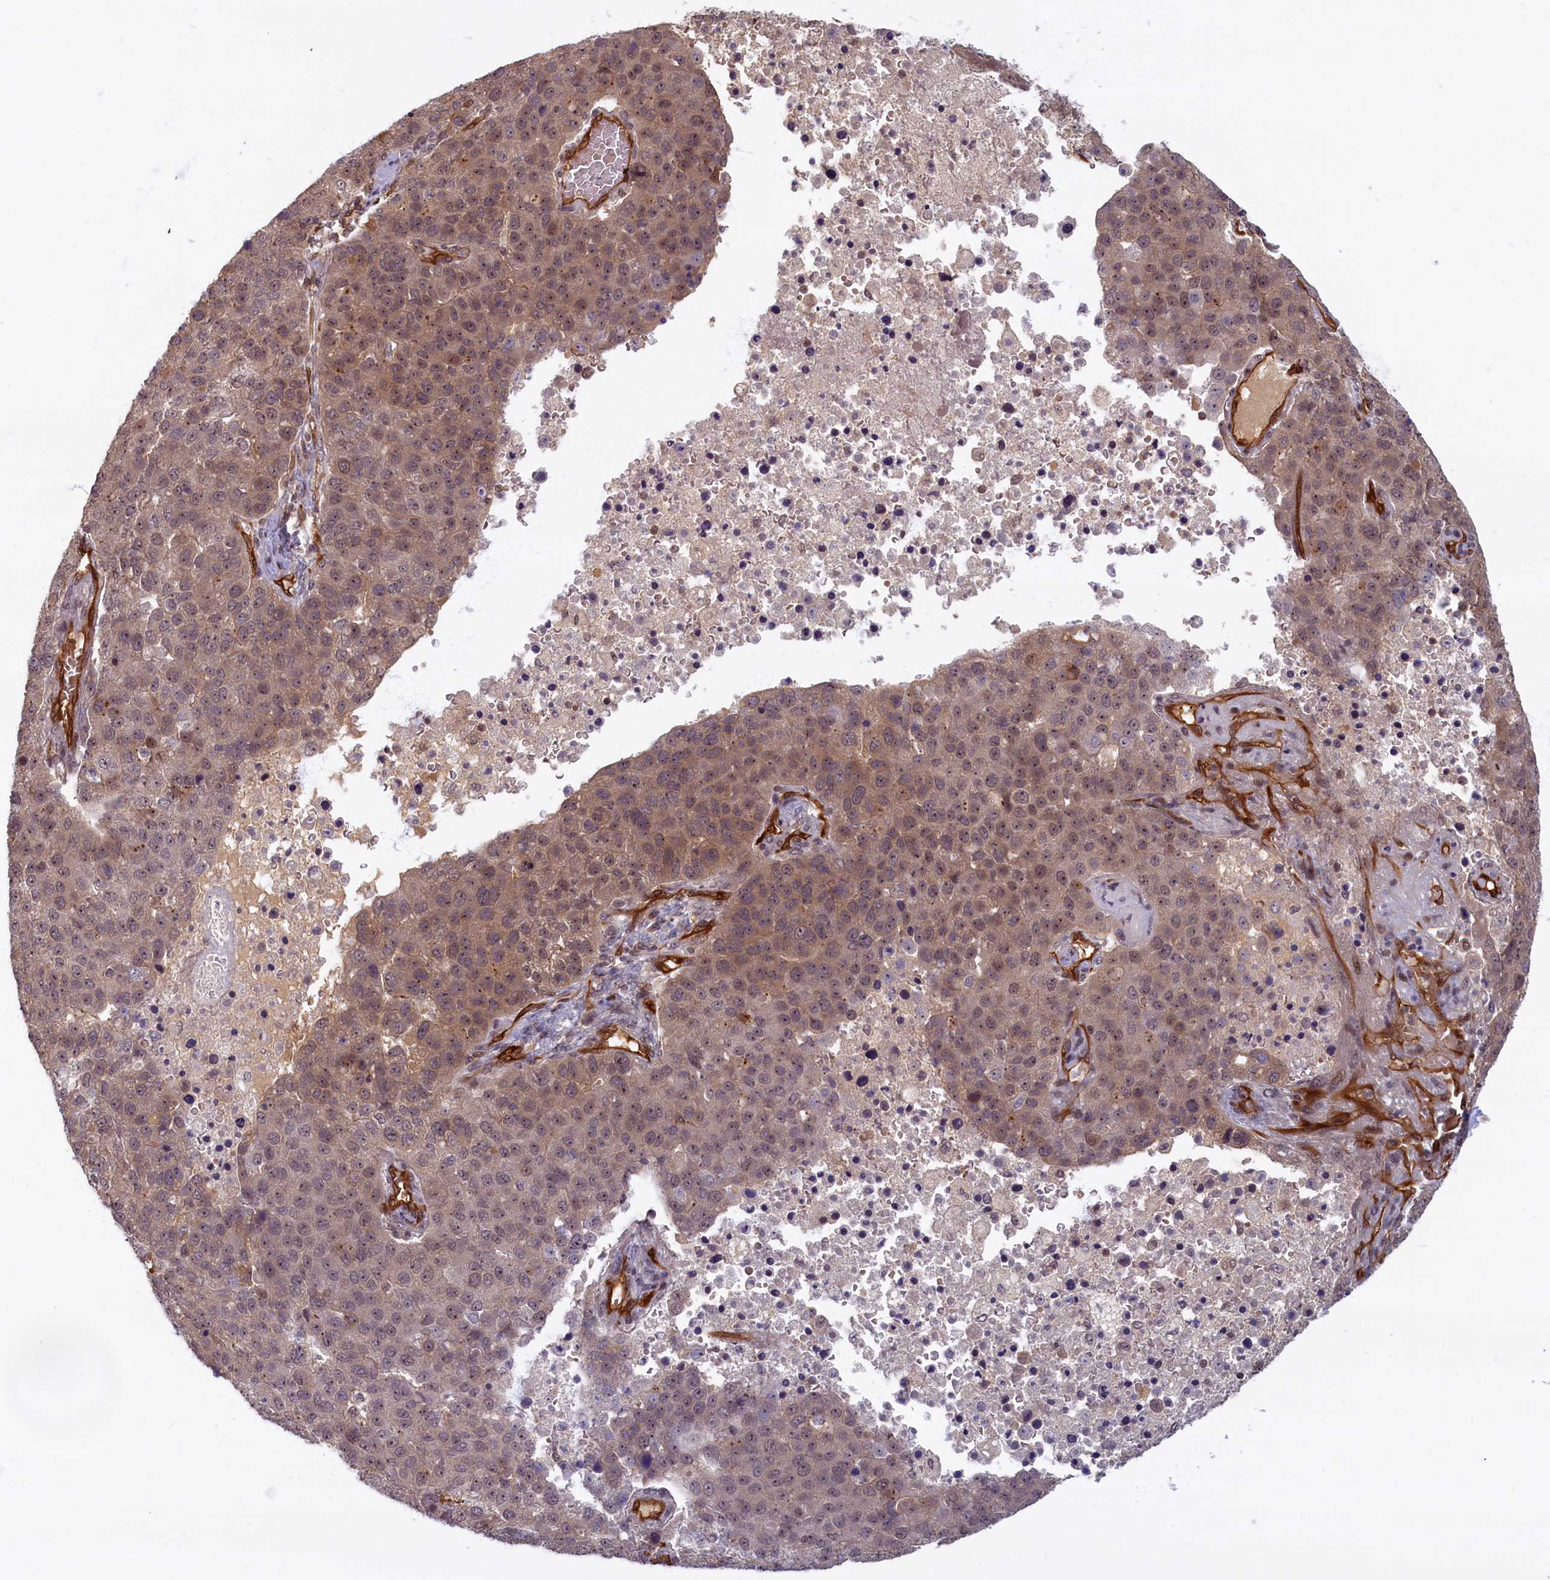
{"staining": {"intensity": "weak", "quantity": ">75%", "location": "cytoplasmic/membranous"}, "tissue": "pancreatic cancer", "cell_type": "Tumor cells", "image_type": "cancer", "snomed": [{"axis": "morphology", "description": "Adenocarcinoma, NOS"}, {"axis": "topography", "description": "Pancreas"}], "caption": "High-power microscopy captured an IHC photomicrograph of pancreatic cancer (adenocarcinoma), revealing weak cytoplasmic/membranous positivity in about >75% of tumor cells.", "gene": "SNRK", "patient": {"sex": "female", "age": 61}}